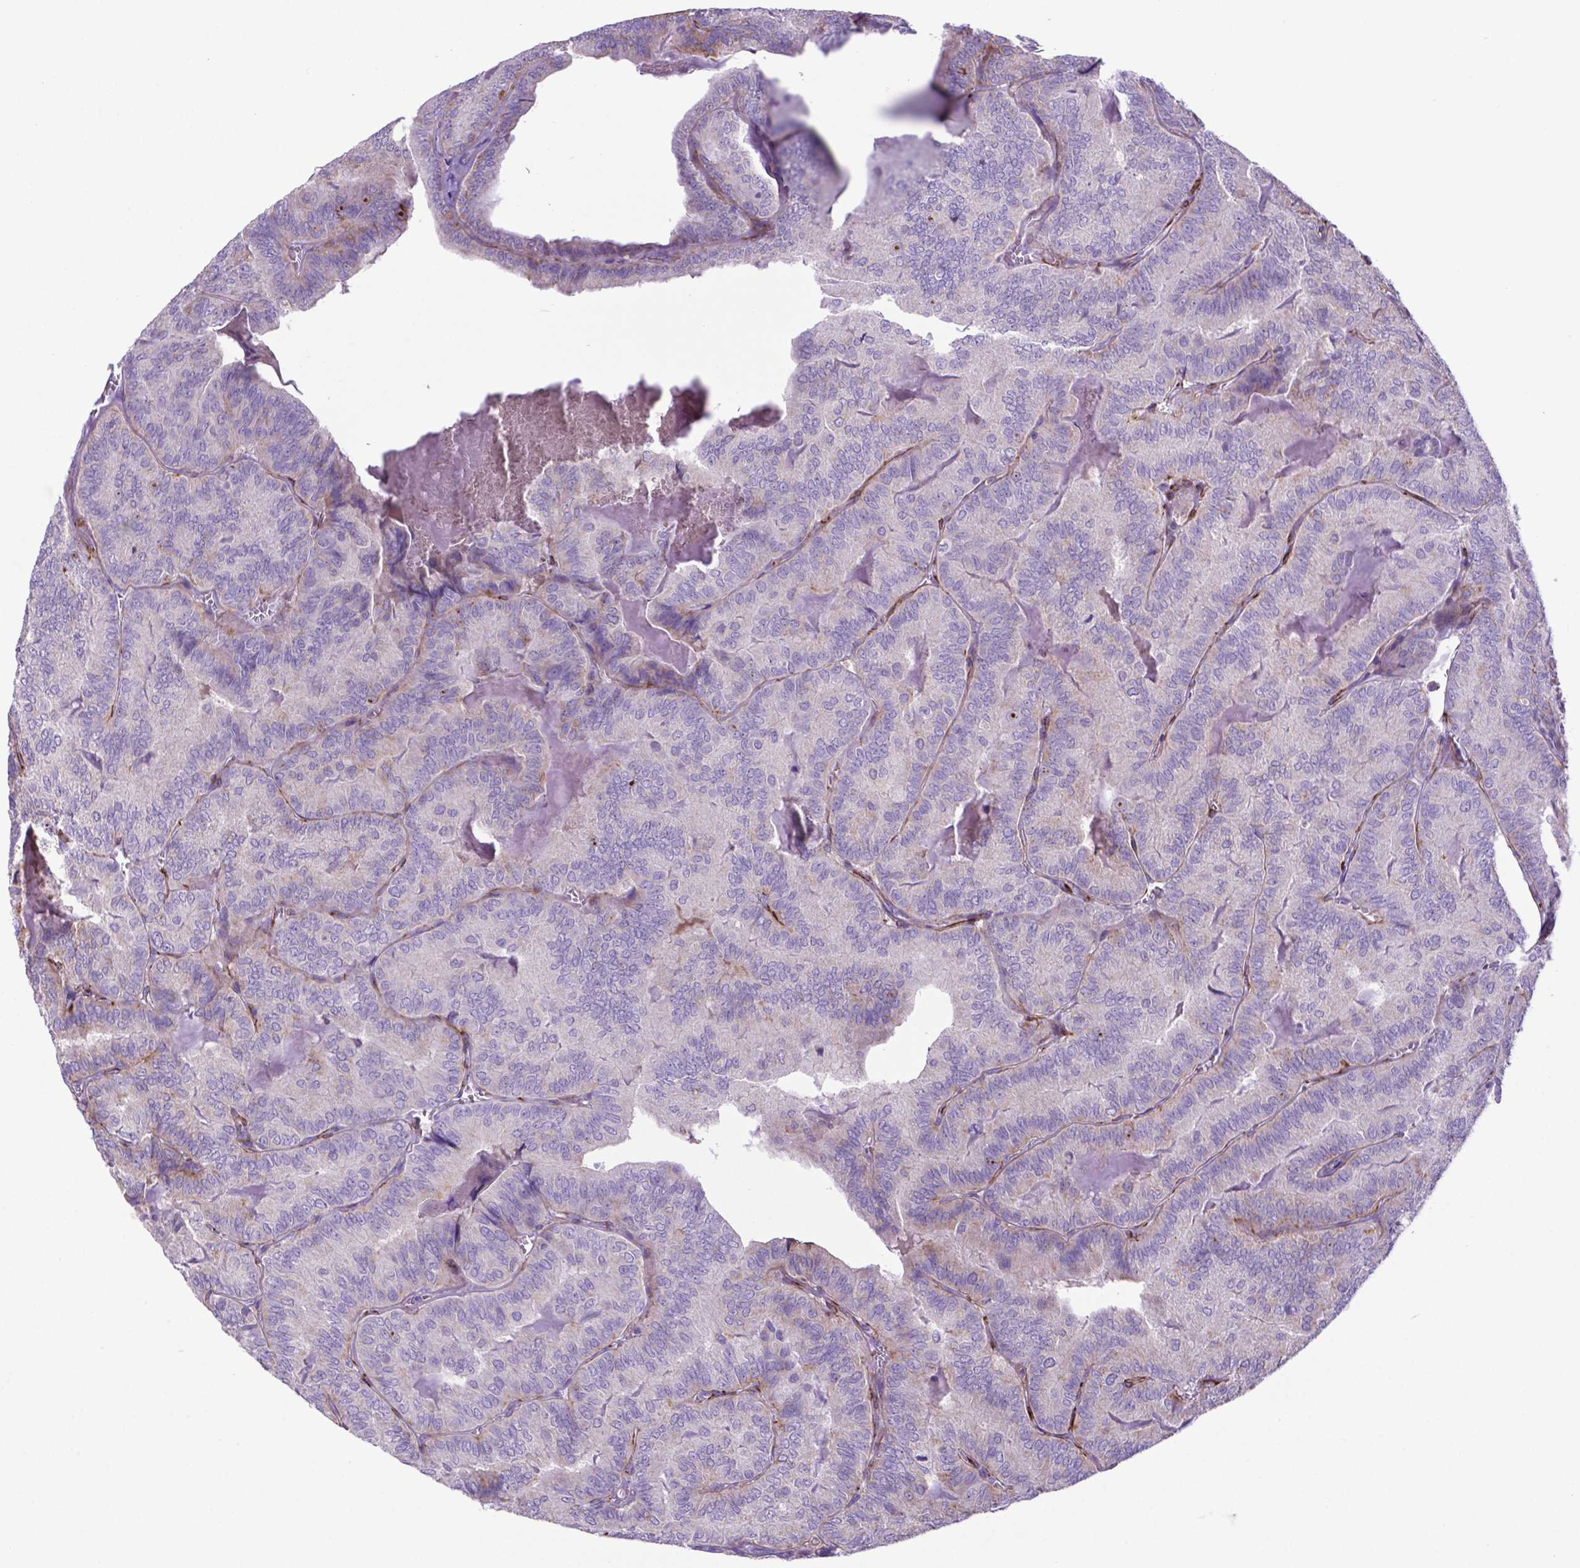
{"staining": {"intensity": "negative", "quantity": "none", "location": "none"}, "tissue": "thyroid cancer", "cell_type": "Tumor cells", "image_type": "cancer", "snomed": [{"axis": "morphology", "description": "Papillary adenocarcinoma, NOS"}, {"axis": "topography", "description": "Thyroid gland"}], "caption": "Protein analysis of thyroid cancer shows no significant positivity in tumor cells.", "gene": "LZTR1", "patient": {"sex": "female", "age": 75}}